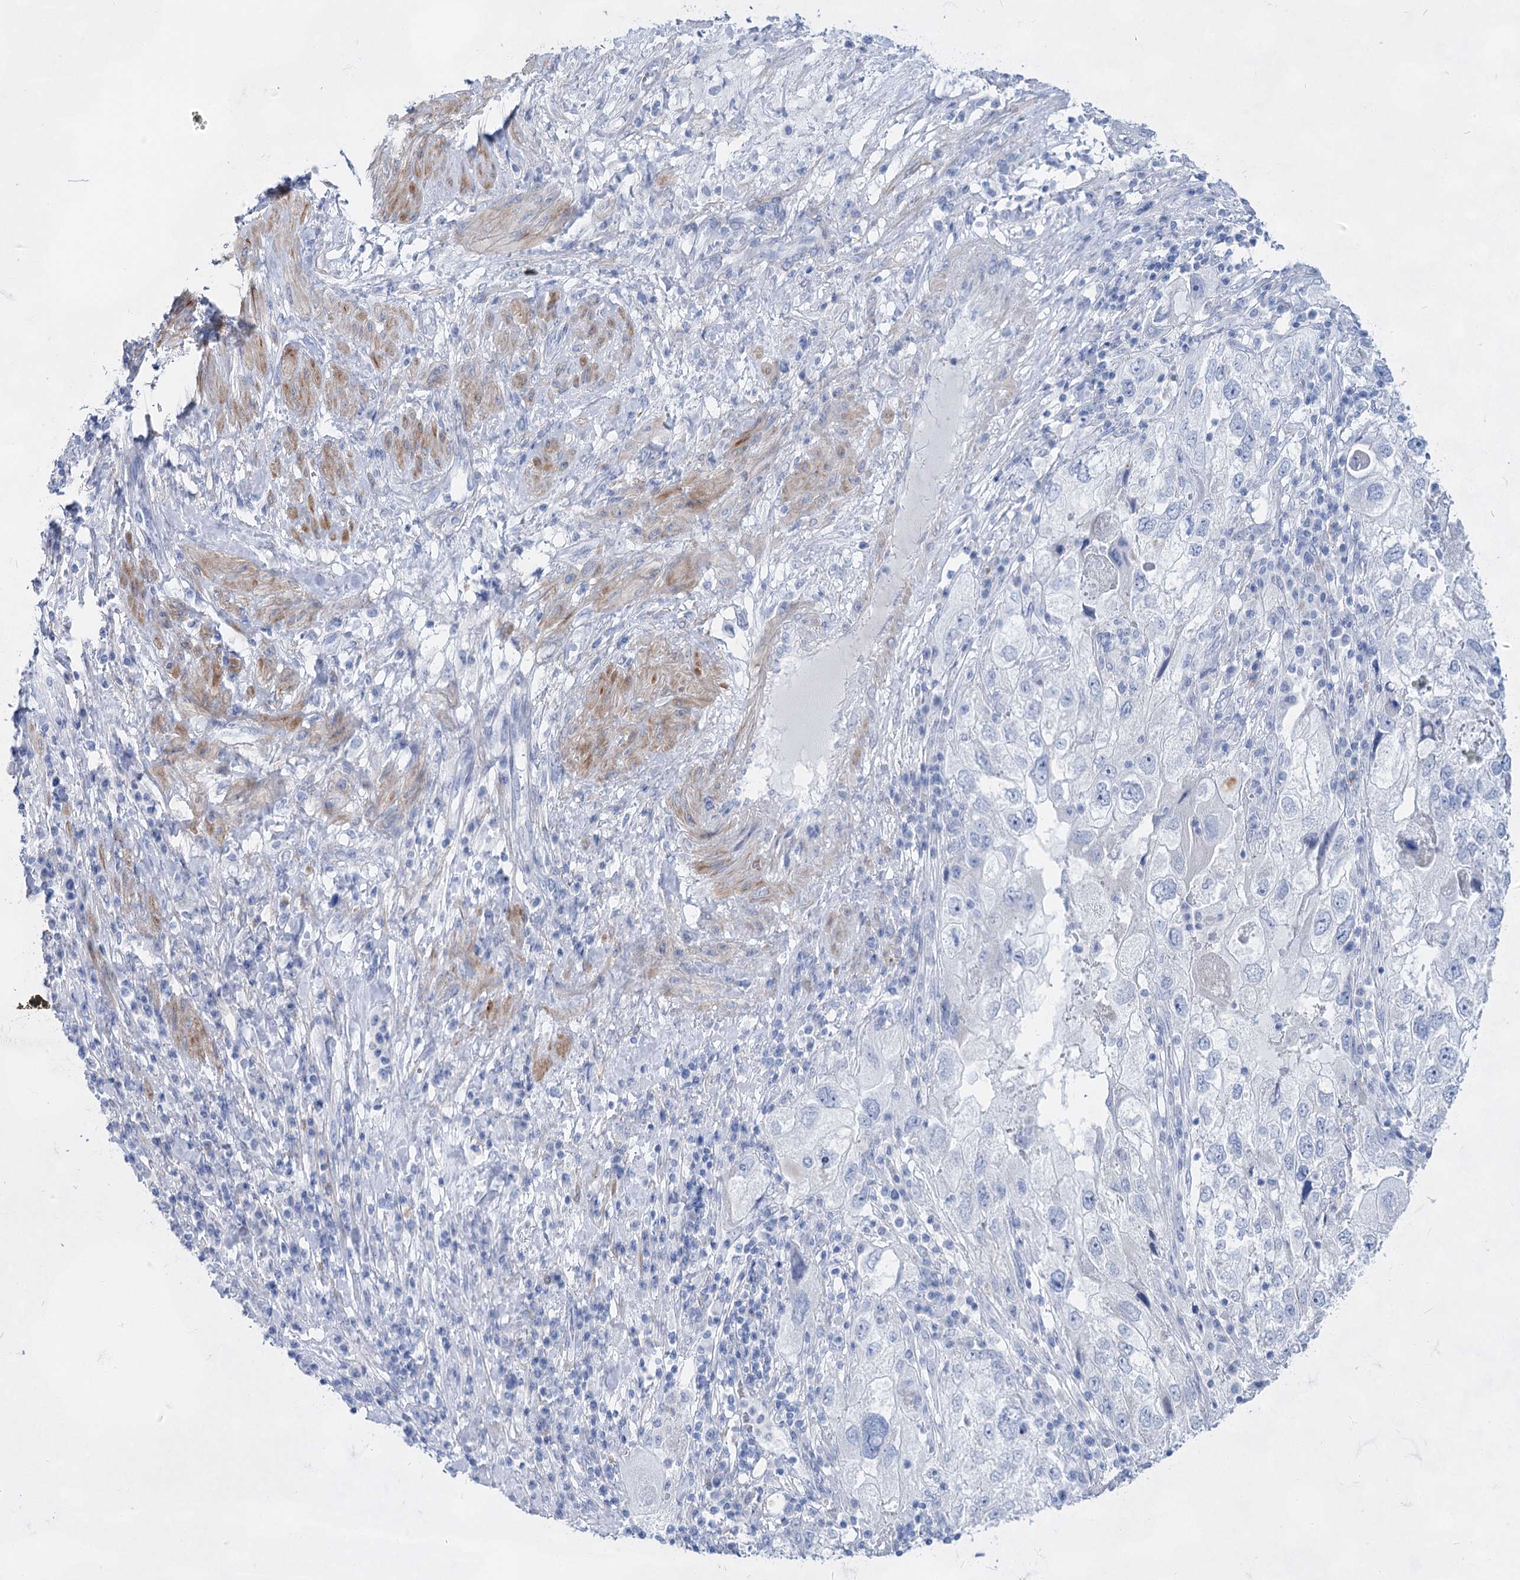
{"staining": {"intensity": "negative", "quantity": "none", "location": "none"}, "tissue": "endometrial cancer", "cell_type": "Tumor cells", "image_type": "cancer", "snomed": [{"axis": "morphology", "description": "Adenocarcinoma, NOS"}, {"axis": "topography", "description": "Endometrium"}], "caption": "This image is of endometrial cancer (adenocarcinoma) stained with immunohistochemistry (IHC) to label a protein in brown with the nuclei are counter-stained blue. There is no expression in tumor cells. (DAB (3,3'-diaminobenzidine) immunohistochemistry, high magnification).", "gene": "ACRV1", "patient": {"sex": "female", "age": 49}}